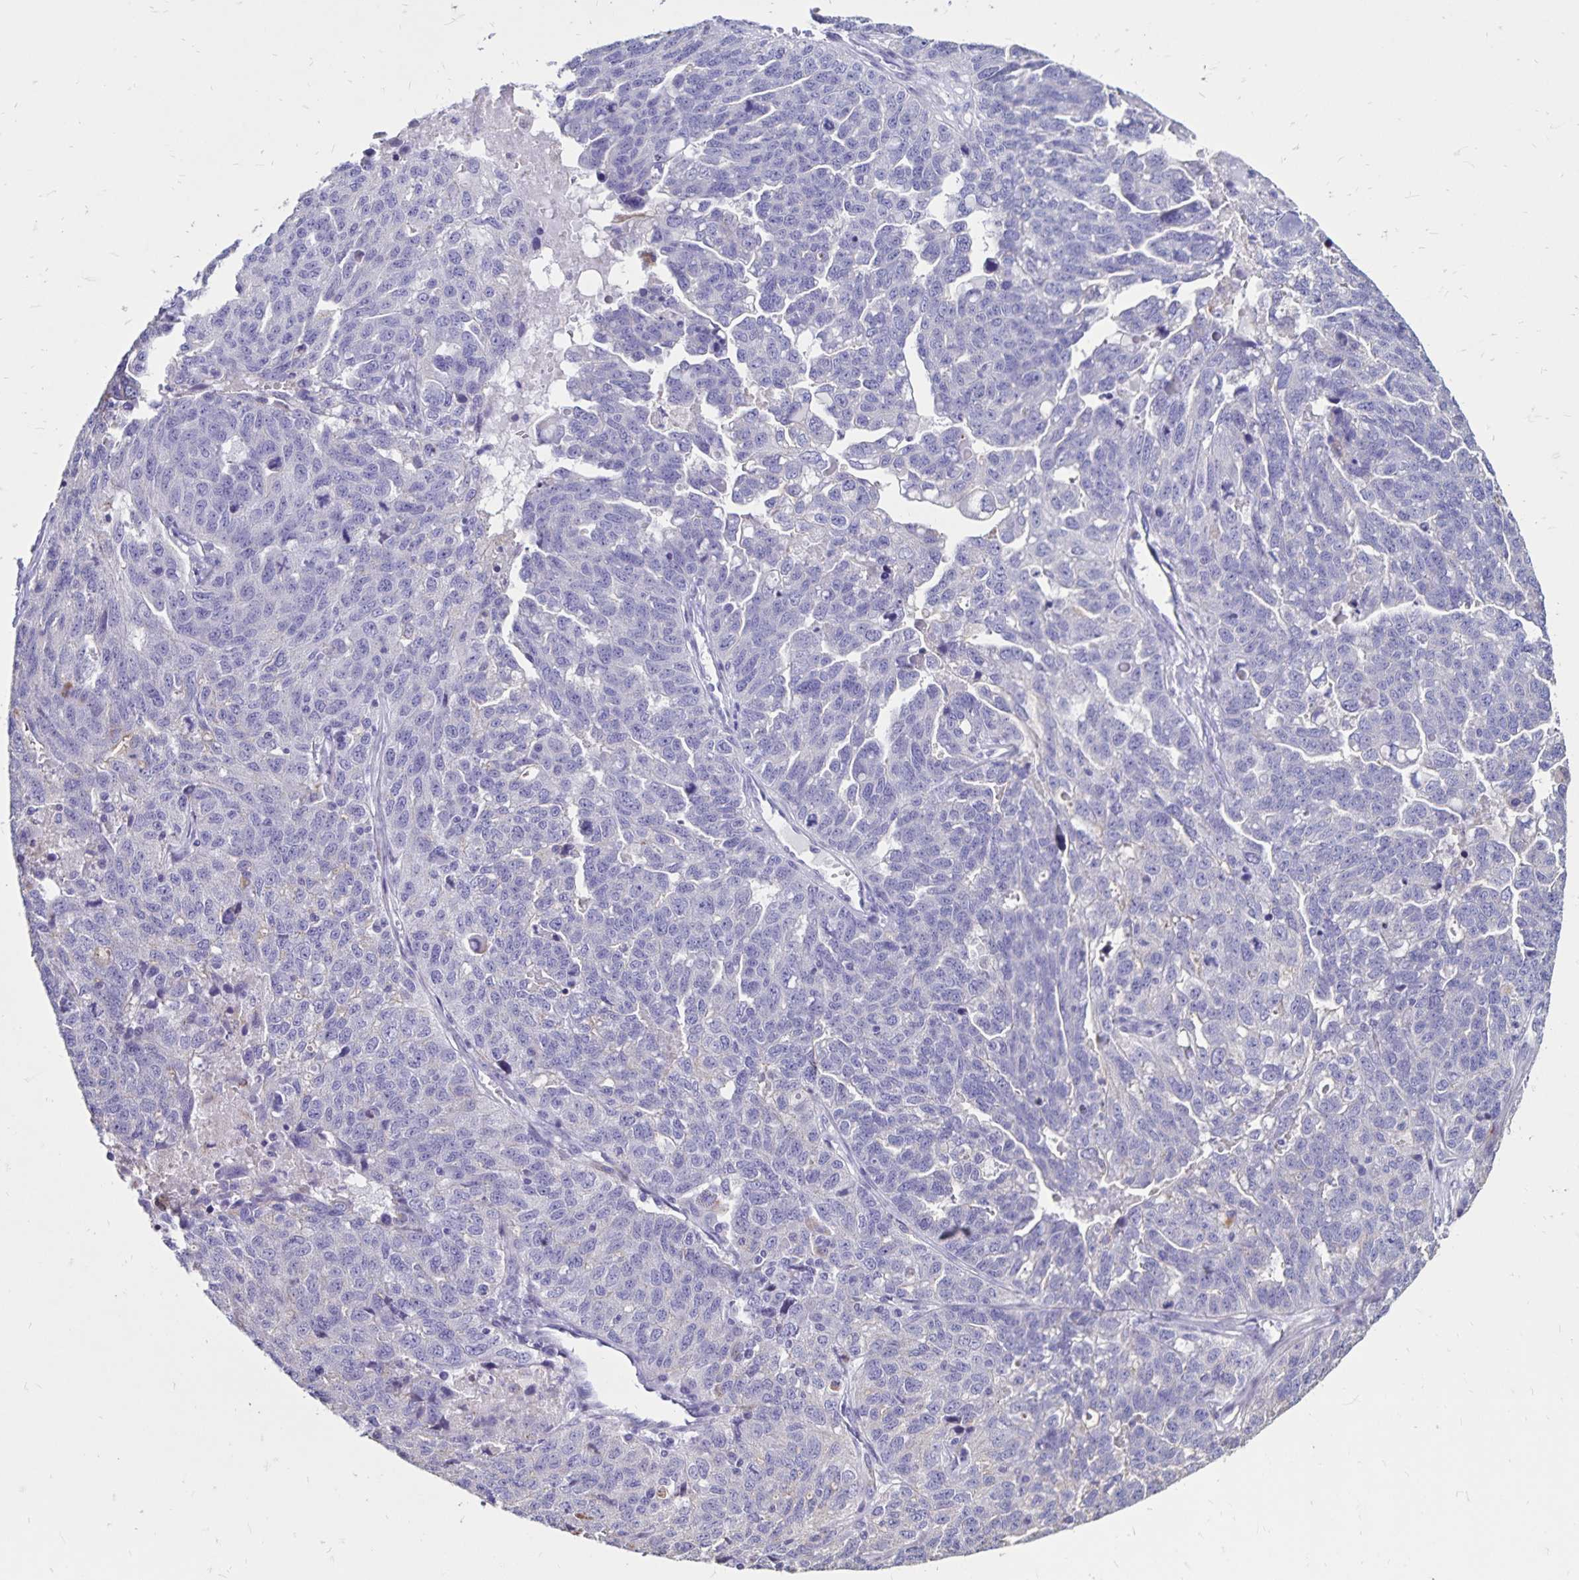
{"staining": {"intensity": "negative", "quantity": "none", "location": "none"}, "tissue": "ovarian cancer", "cell_type": "Tumor cells", "image_type": "cancer", "snomed": [{"axis": "morphology", "description": "Cystadenocarcinoma, serous, NOS"}, {"axis": "topography", "description": "Ovary"}], "caption": "This image is of ovarian serous cystadenocarcinoma stained with immunohistochemistry to label a protein in brown with the nuclei are counter-stained blue. There is no expression in tumor cells.", "gene": "EVPL", "patient": {"sex": "female", "age": 71}}